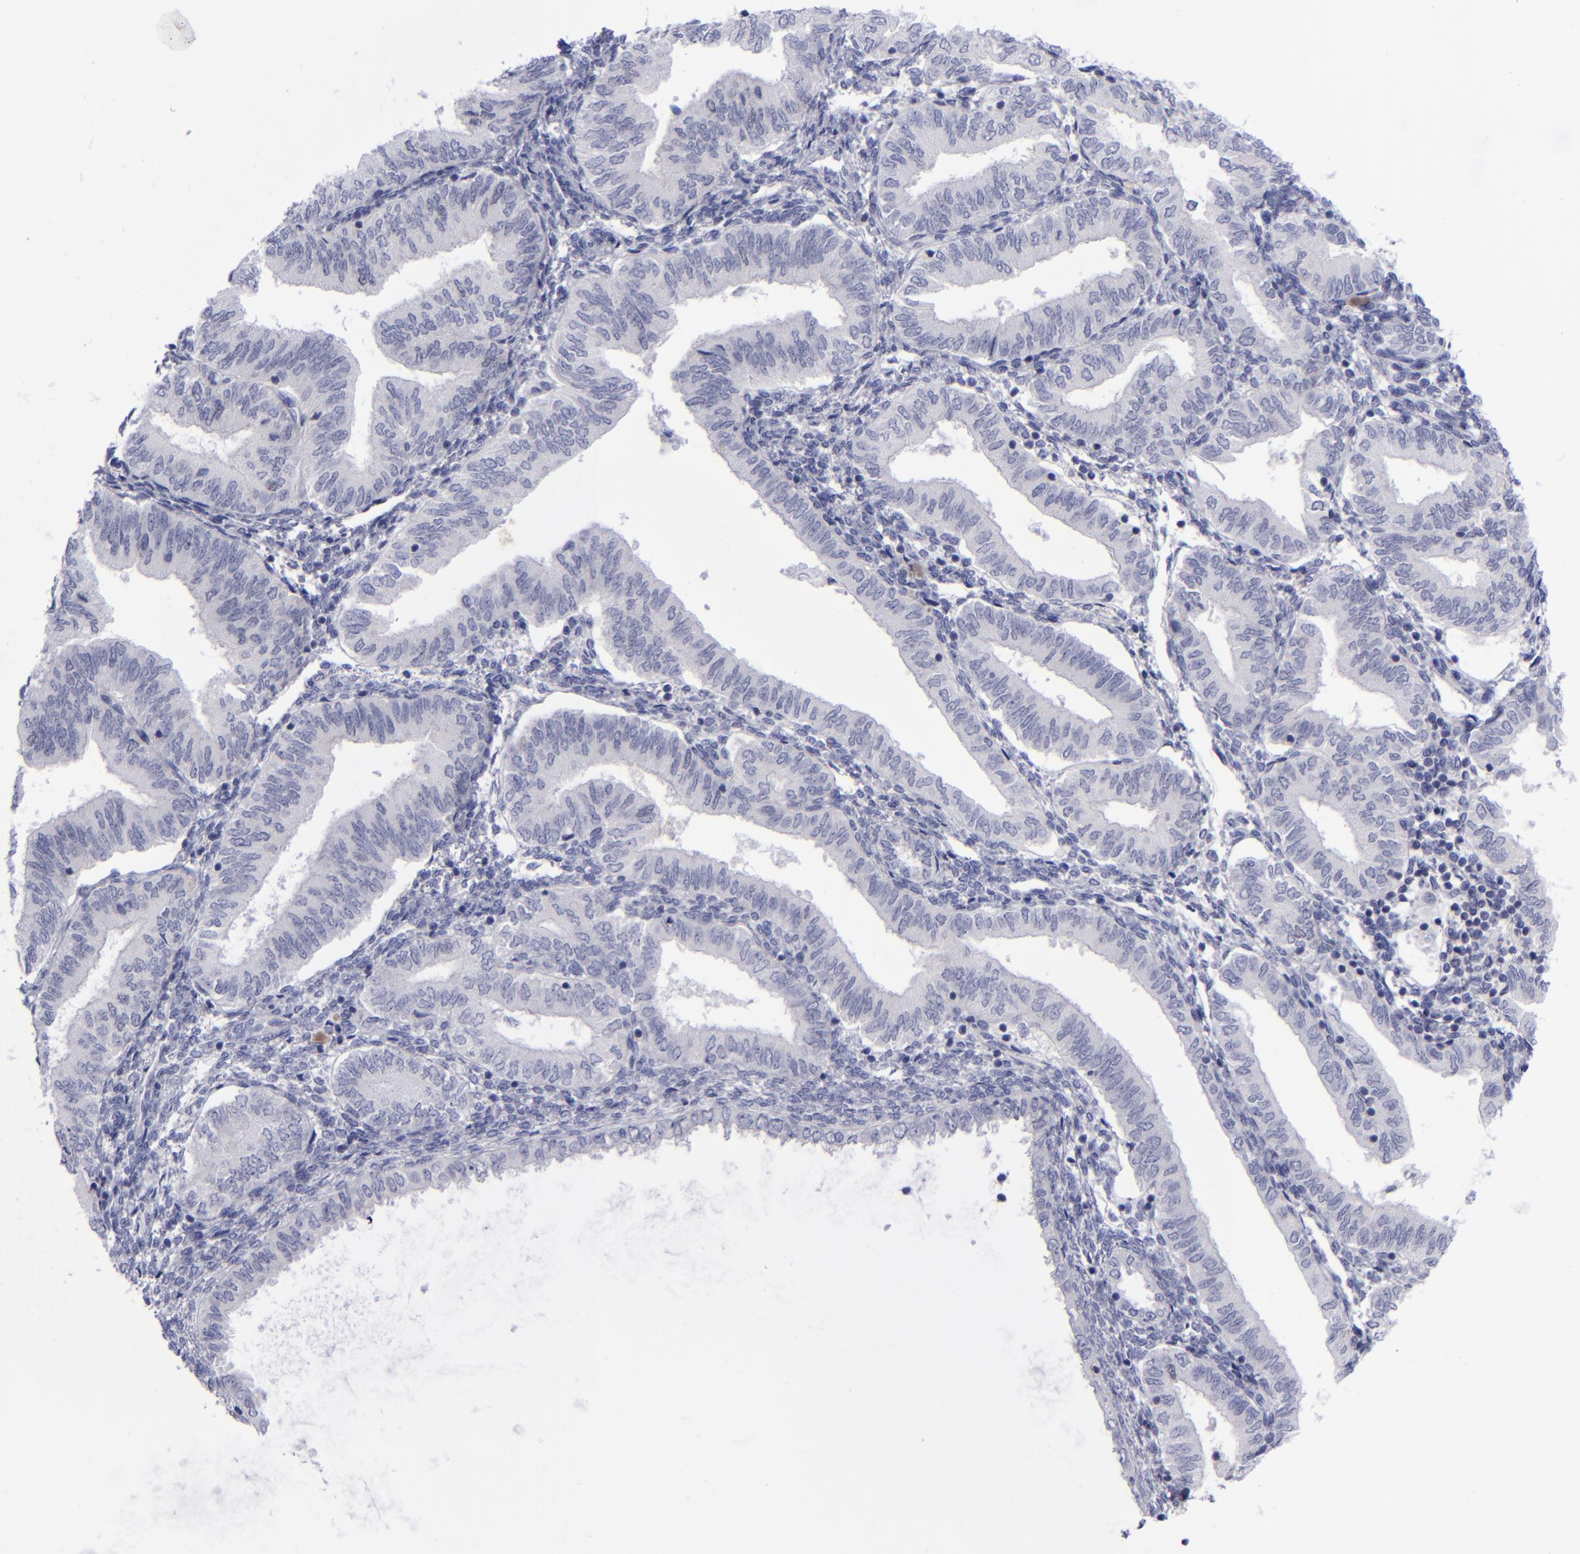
{"staining": {"intensity": "negative", "quantity": "none", "location": "none"}, "tissue": "endometrial cancer", "cell_type": "Tumor cells", "image_type": "cancer", "snomed": [{"axis": "morphology", "description": "Adenocarcinoma, NOS"}, {"axis": "topography", "description": "Endometrium"}], "caption": "DAB (3,3'-diaminobenzidine) immunohistochemical staining of adenocarcinoma (endometrial) reveals no significant positivity in tumor cells.", "gene": "AURKA", "patient": {"sex": "female", "age": 51}}